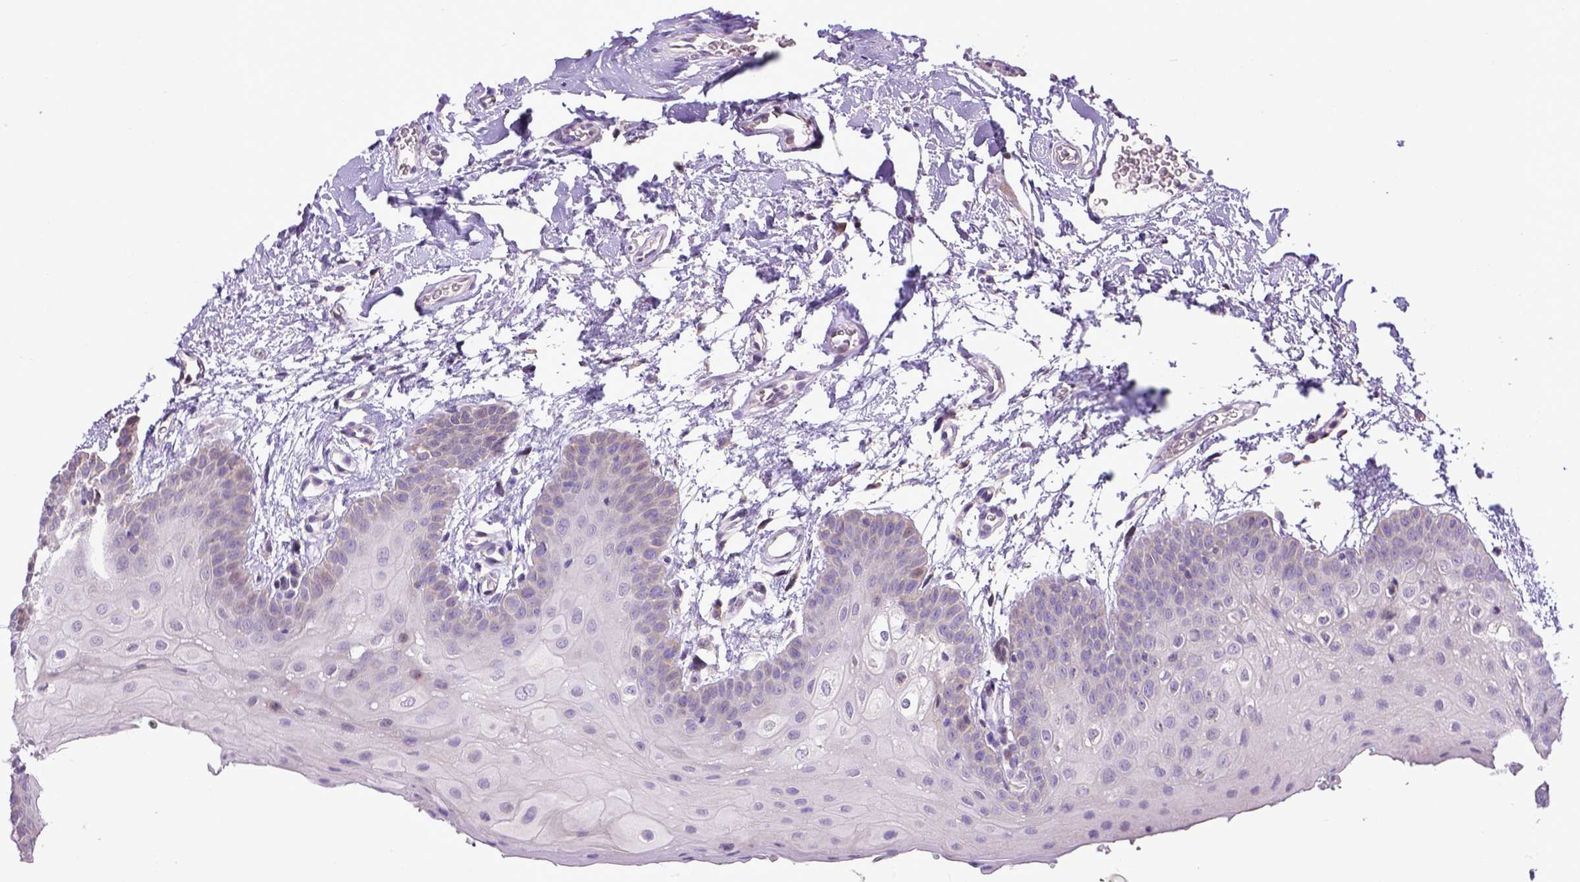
{"staining": {"intensity": "negative", "quantity": "none", "location": "none"}, "tissue": "oral mucosa", "cell_type": "Squamous epithelial cells", "image_type": "normal", "snomed": [{"axis": "morphology", "description": "Normal tissue, NOS"}, {"axis": "morphology", "description": "Squamous cell carcinoma, NOS"}, {"axis": "topography", "description": "Oral tissue"}, {"axis": "topography", "description": "Head-Neck"}], "caption": "Immunohistochemistry image of benign oral mucosa: human oral mucosa stained with DAB displays no significant protein positivity in squamous epithelial cells.", "gene": "CD40", "patient": {"sex": "female", "age": 50}}